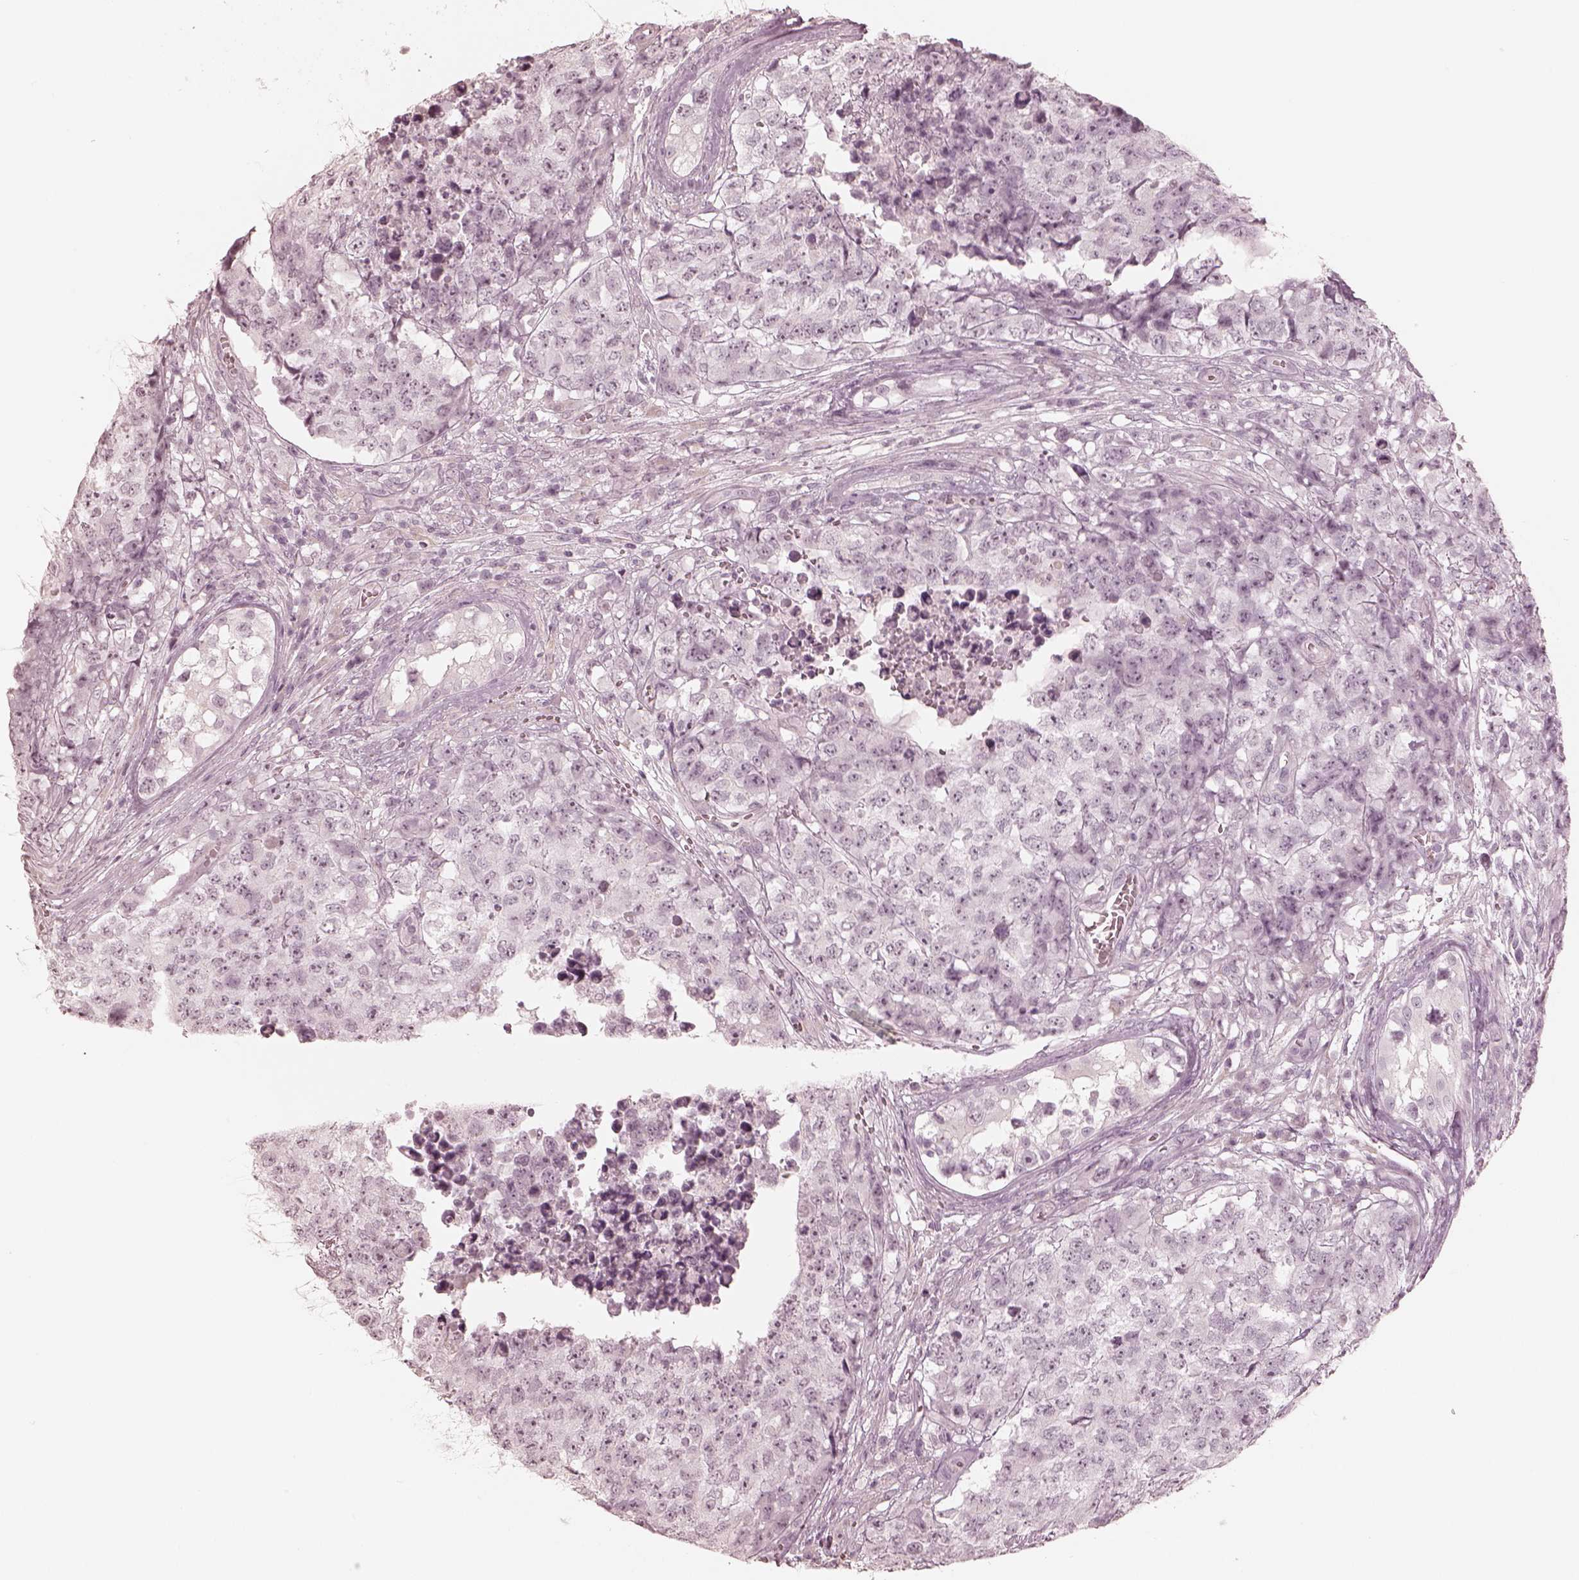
{"staining": {"intensity": "negative", "quantity": "none", "location": "none"}, "tissue": "testis cancer", "cell_type": "Tumor cells", "image_type": "cancer", "snomed": [{"axis": "morphology", "description": "Carcinoma, Embryonal, NOS"}, {"axis": "topography", "description": "Testis"}], "caption": "High magnification brightfield microscopy of embryonal carcinoma (testis) stained with DAB (brown) and counterstained with hematoxylin (blue): tumor cells show no significant expression.", "gene": "CALR3", "patient": {"sex": "male", "age": 23}}